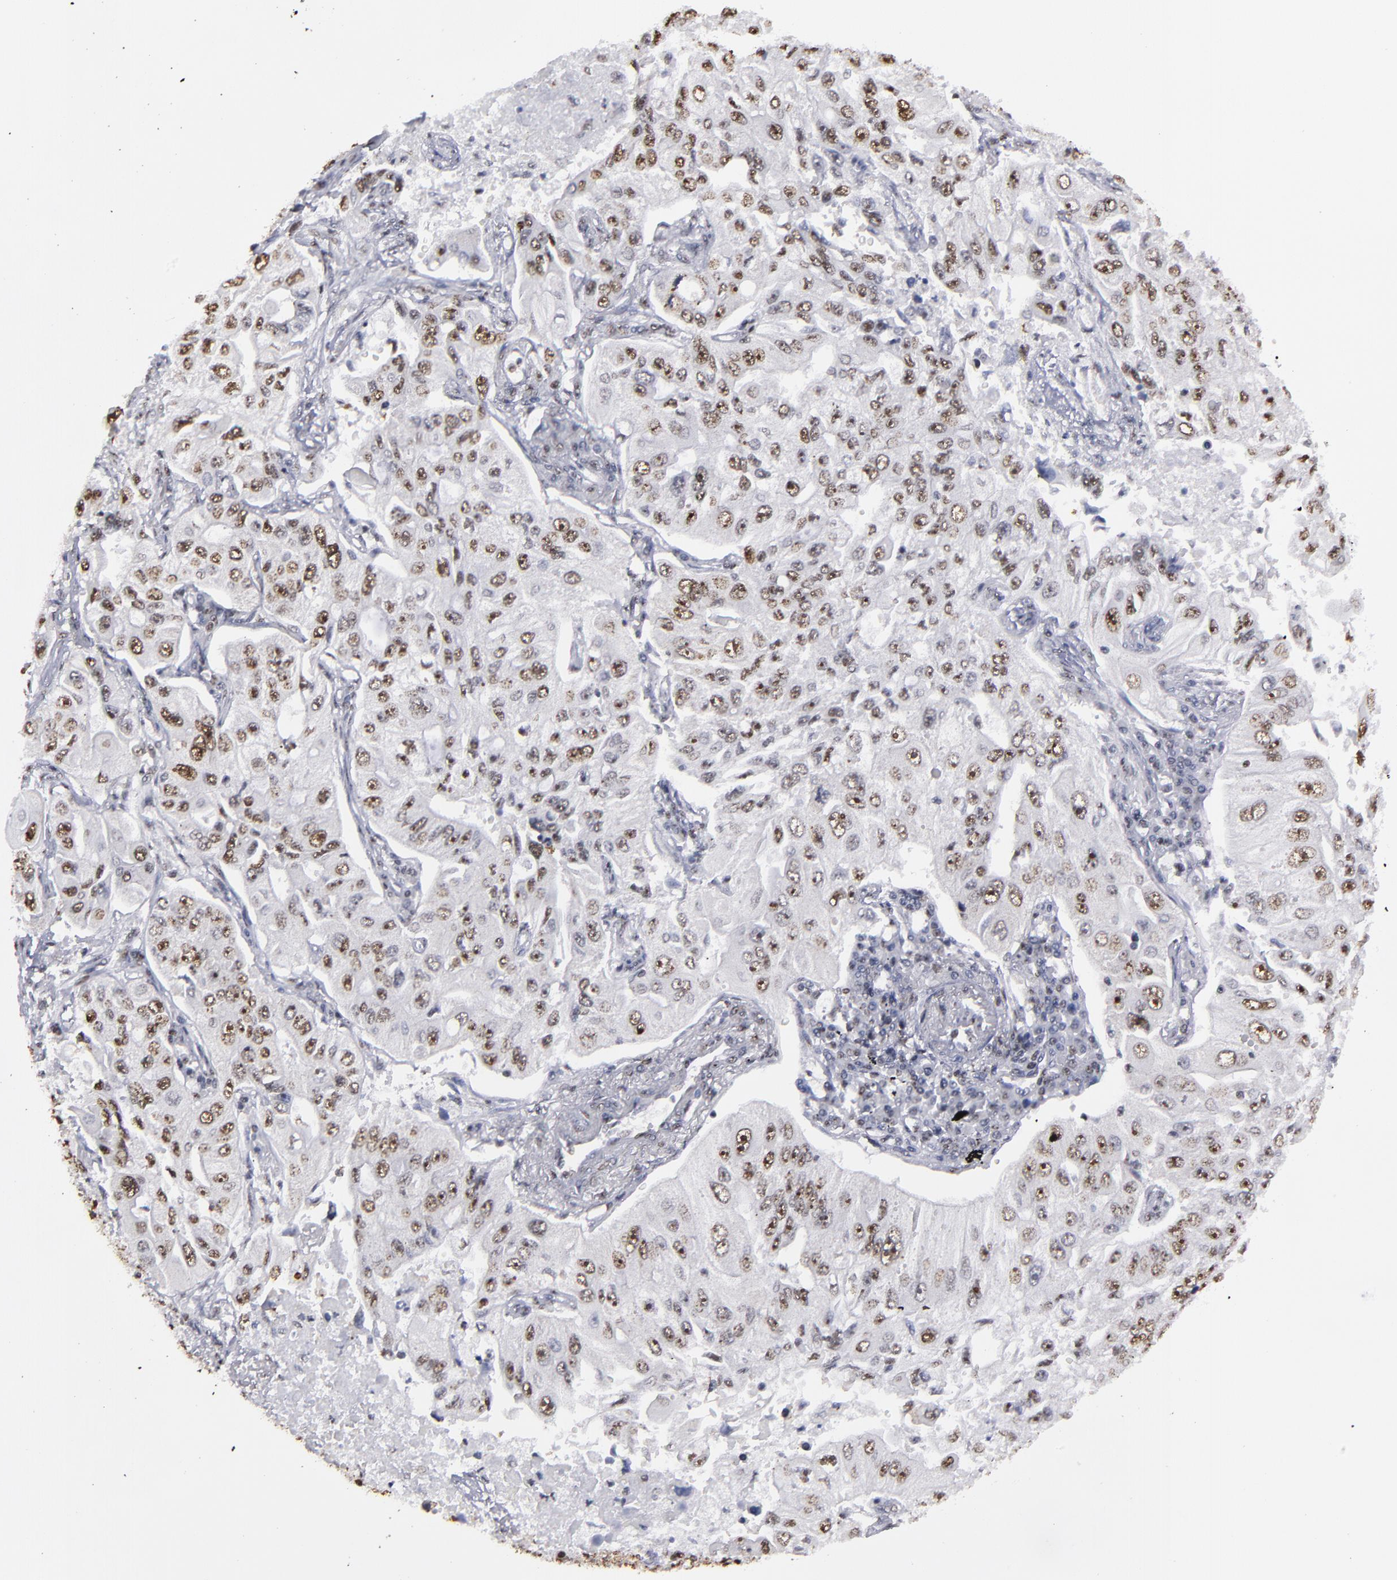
{"staining": {"intensity": "moderate", "quantity": "25%-75%", "location": "nuclear"}, "tissue": "lung cancer", "cell_type": "Tumor cells", "image_type": "cancer", "snomed": [{"axis": "morphology", "description": "Adenocarcinoma, NOS"}, {"axis": "topography", "description": "Lung"}], "caption": "An image of human lung cancer stained for a protein exhibits moderate nuclear brown staining in tumor cells.", "gene": "HNRNPA2B1", "patient": {"sex": "male", "age": 84}}